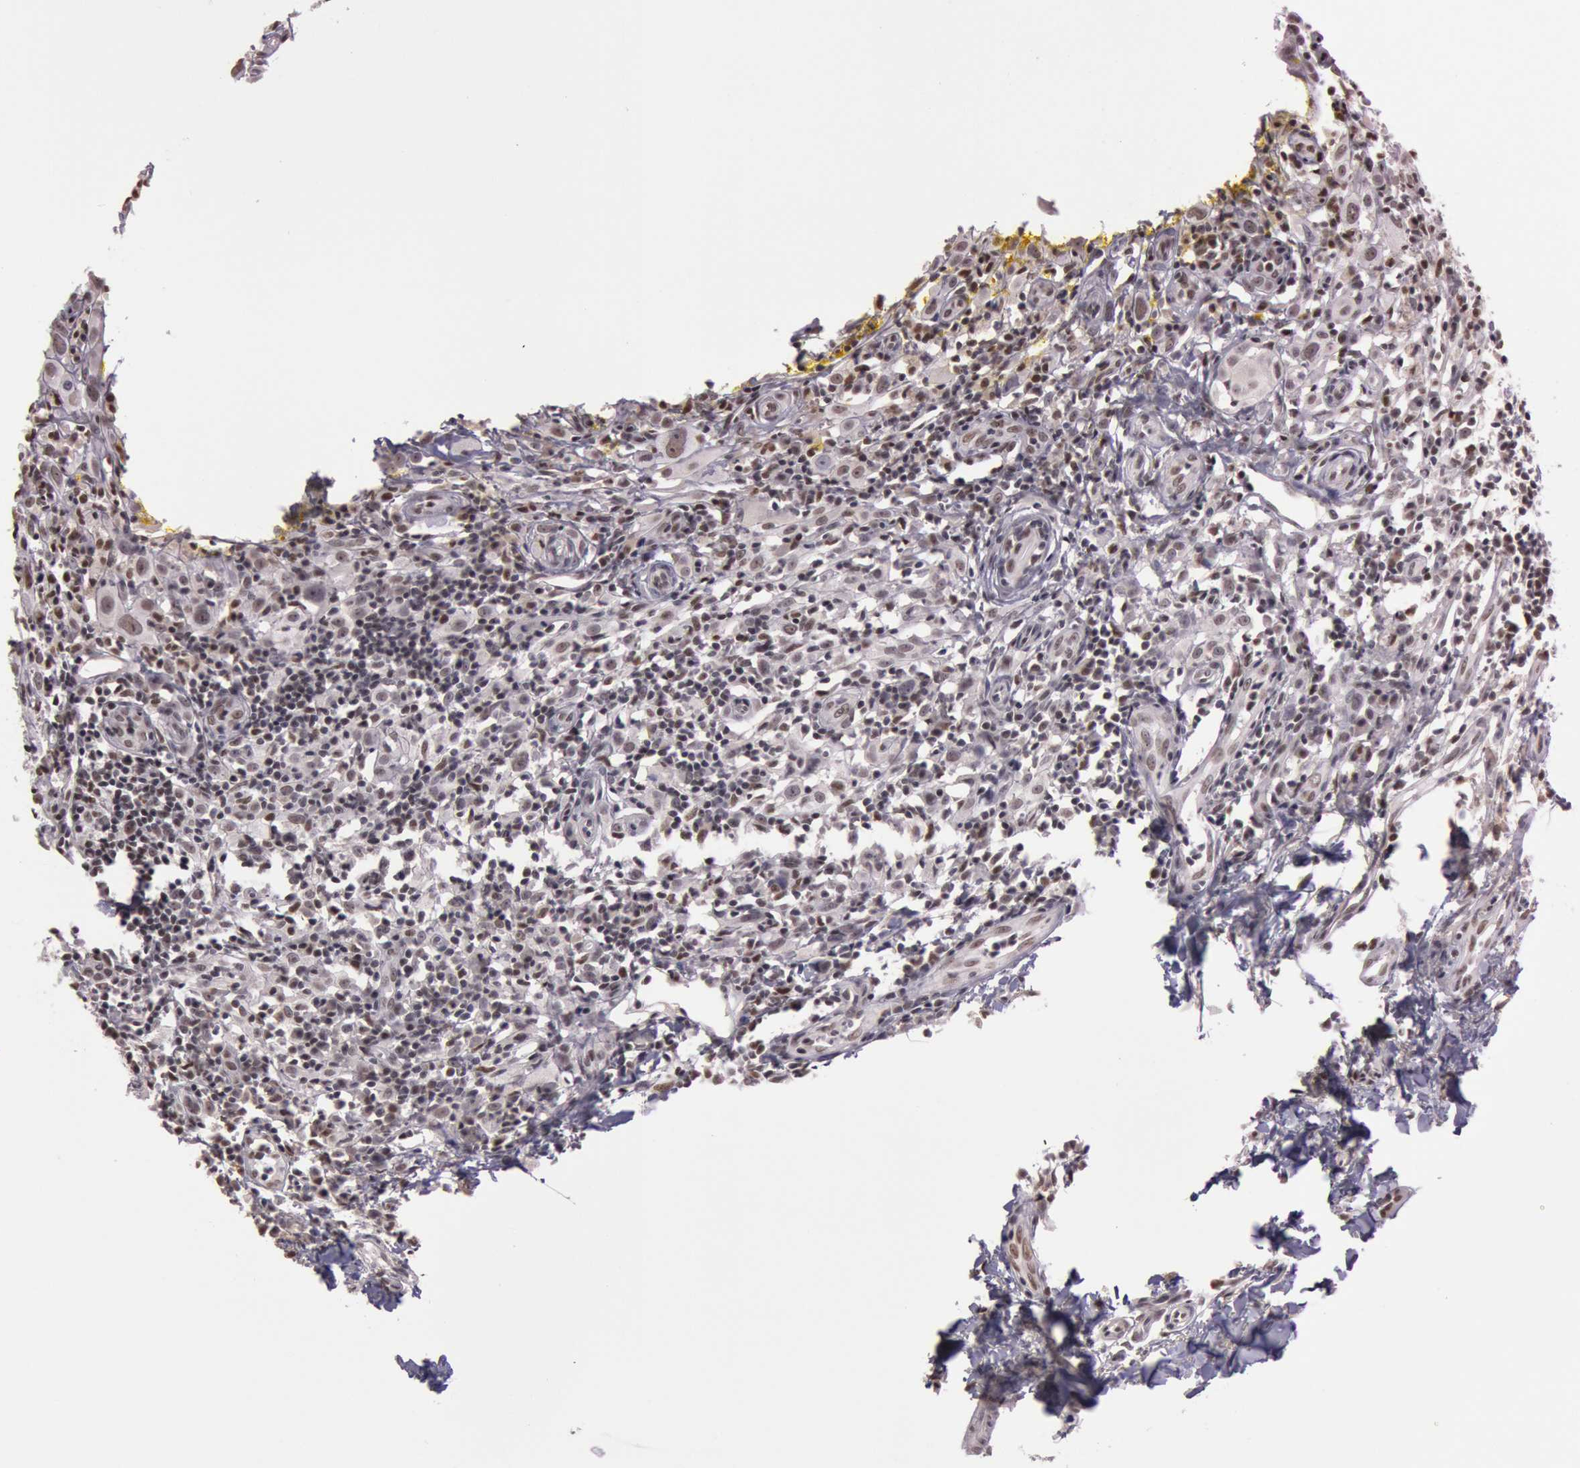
{"staining": {"intensity": "weak", "quantity": "25%-75%", "location": "nuclear"}, "tissue": "melanoma", "cell_type": "Tumor cells", "image_type": "cancer", "snomed": [{"axis": "morphology", "description": "Malignant melanoma, NOS"}, {"axis": "topography", "description": "Skin"}], "caption": "Malignant melanoma was stained to show a protein in brown. There is low levels of weak nuclear expression in approximately 25%-75% of tumor cells.", "gene": "TASL", "patient": {"sex": "female", "age": 52}}